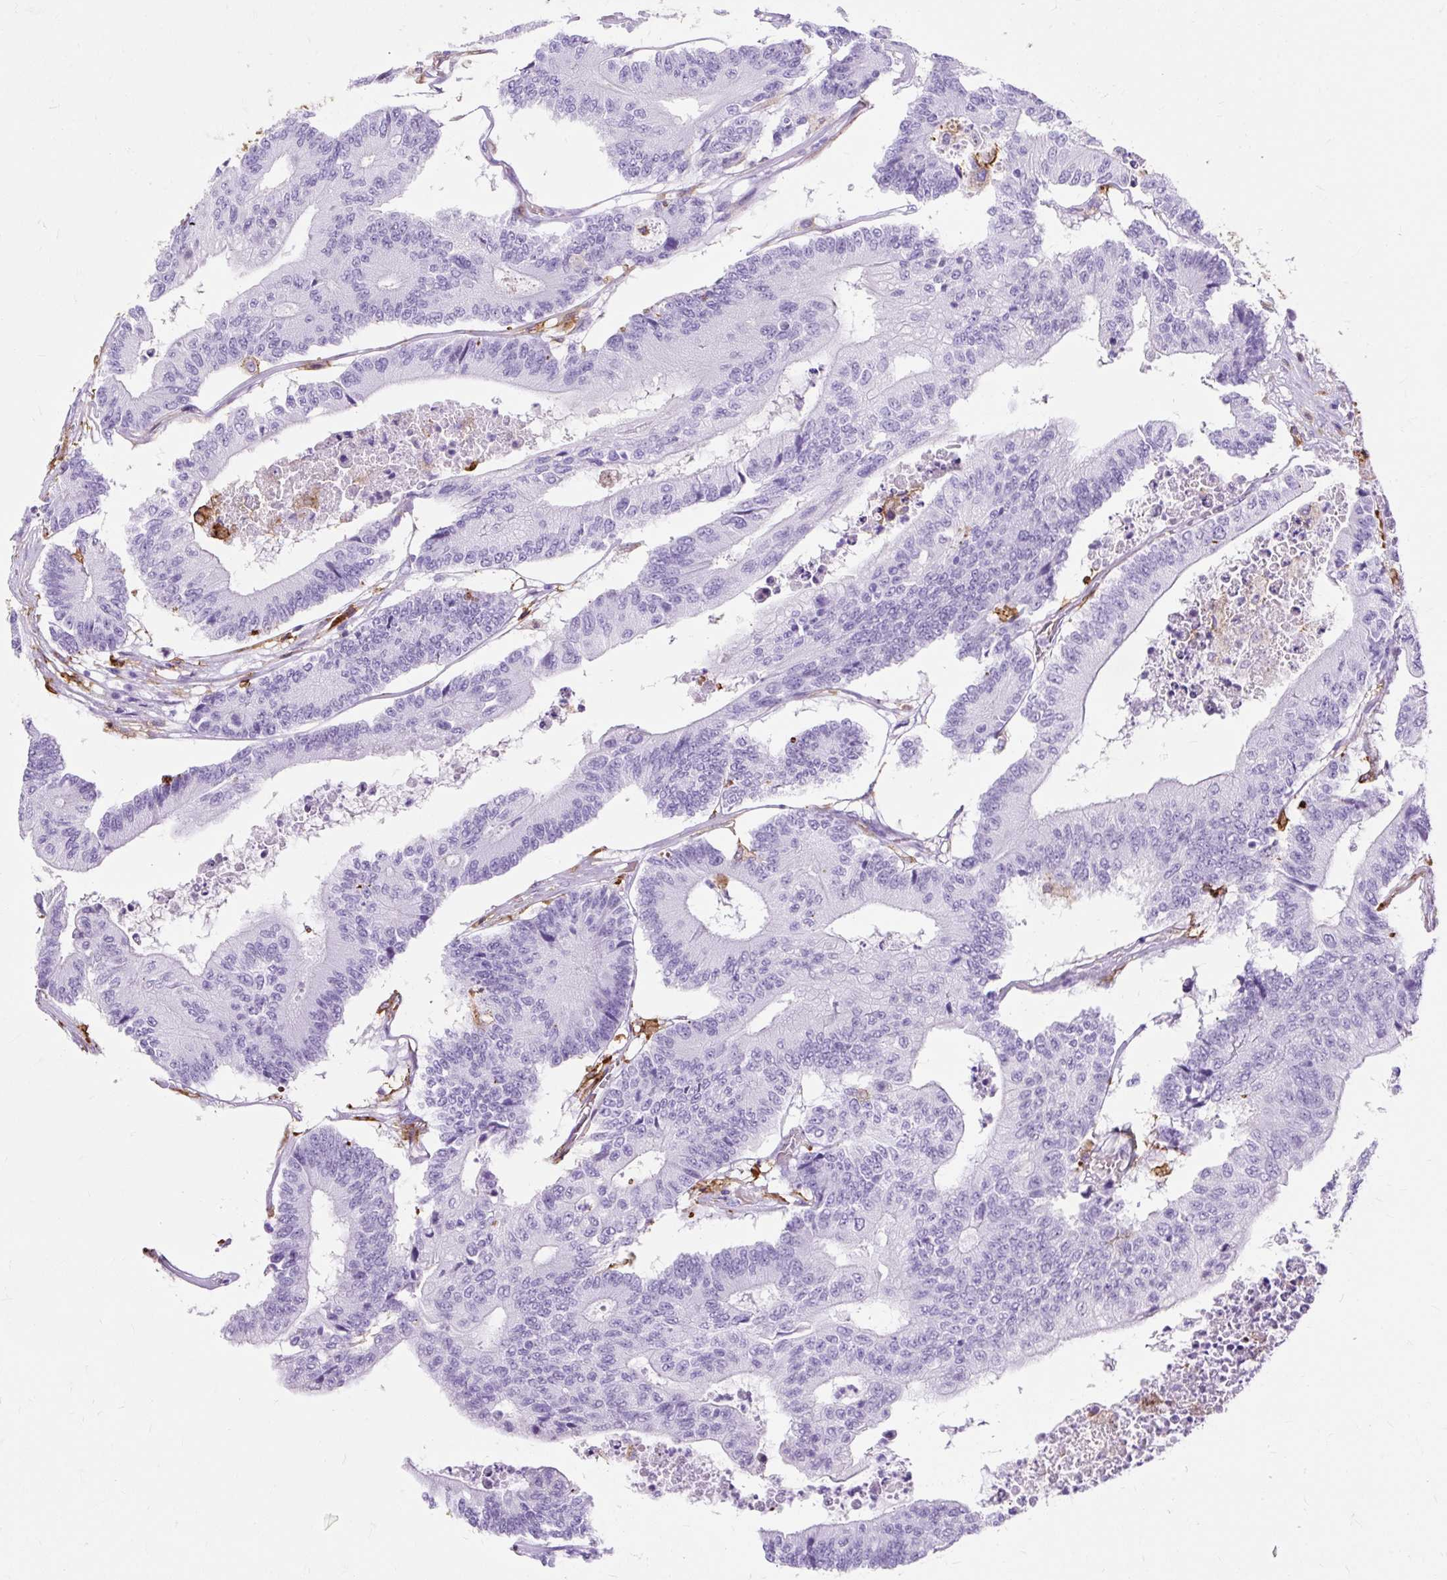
{"staining": {"intensity": "negative", "quantity": "none", "location": "none"}, "tissue": "colorectal cancer", "cell_type": "Tumor cells", "image_type": "cancer", "snomed": [{"axis": "morphology", "description": "Adenocarcinoma, NOS"}, {"axis": "topography", "description": "Colon"}], "caption": "The IHC photomicrograph has no significant expression in tumor cells of colorectal adenocarcinoma tissue. (DAB (3,3'-diaminobenzidine) immunohistochemistry (IHC) with hematoxylin counter stain).", "gene": "HLA-DRA", "patient": {"sex": "female", "age": 84}}